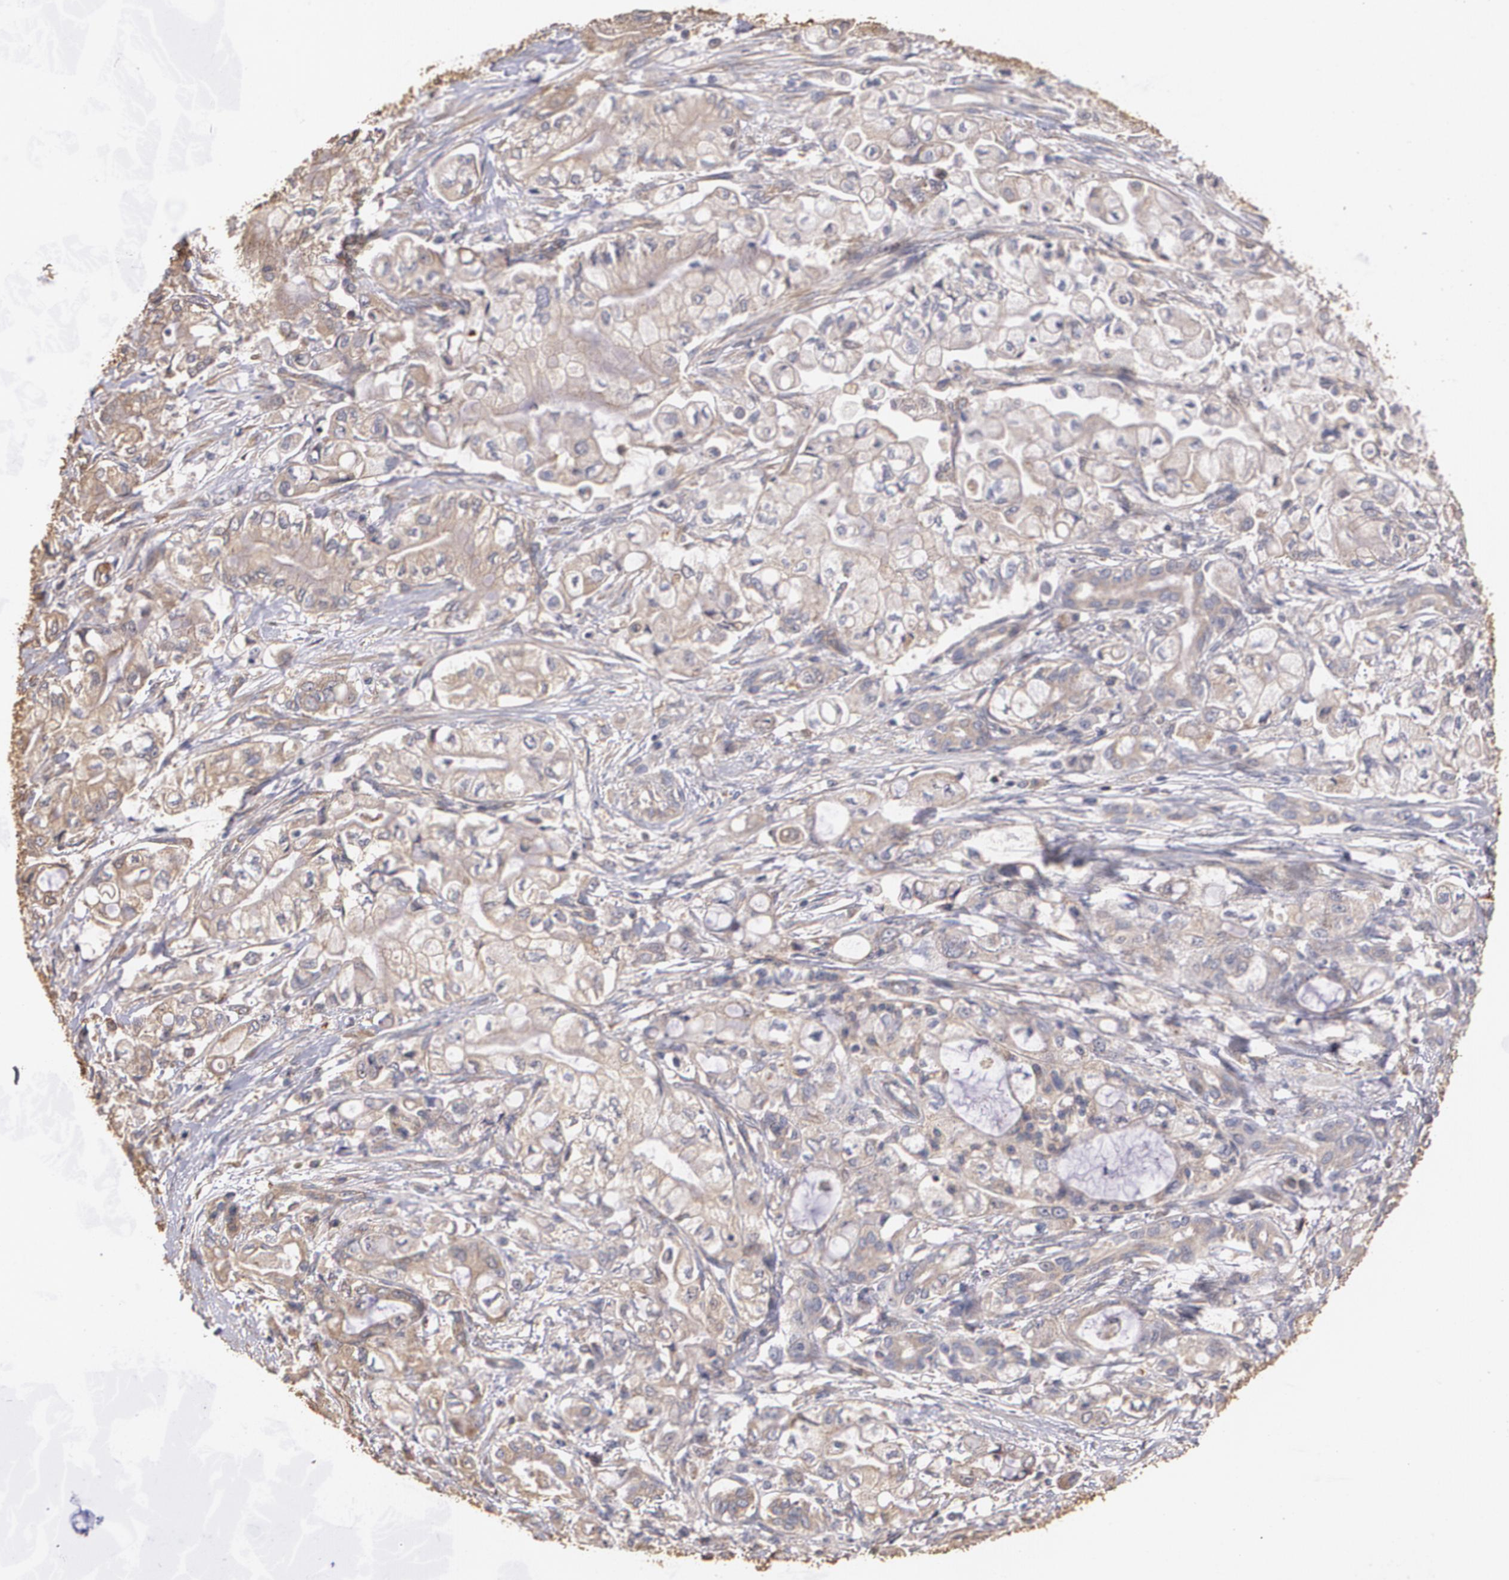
{"staining": {"intensity": "weak", "quantity": ">75%", "location": "cytoplasmic/membranous"}, "tissue": "pancreatic cancer", "cell_type": "Tumor cells", "image_type": "cancer", "snomed": [{"axis": "morphology", "description": "Adenocarcinoma, NOS"}, {"axis": "topography", "description": "Pancreas"}], "caption": "IHC of human pancreatic cancer reveals low levels of weak cytoplasmic/membranous expression in about >75% of tumor cells.", "gene": "PON1", "patient": {"sex": "male", "age": 79}}